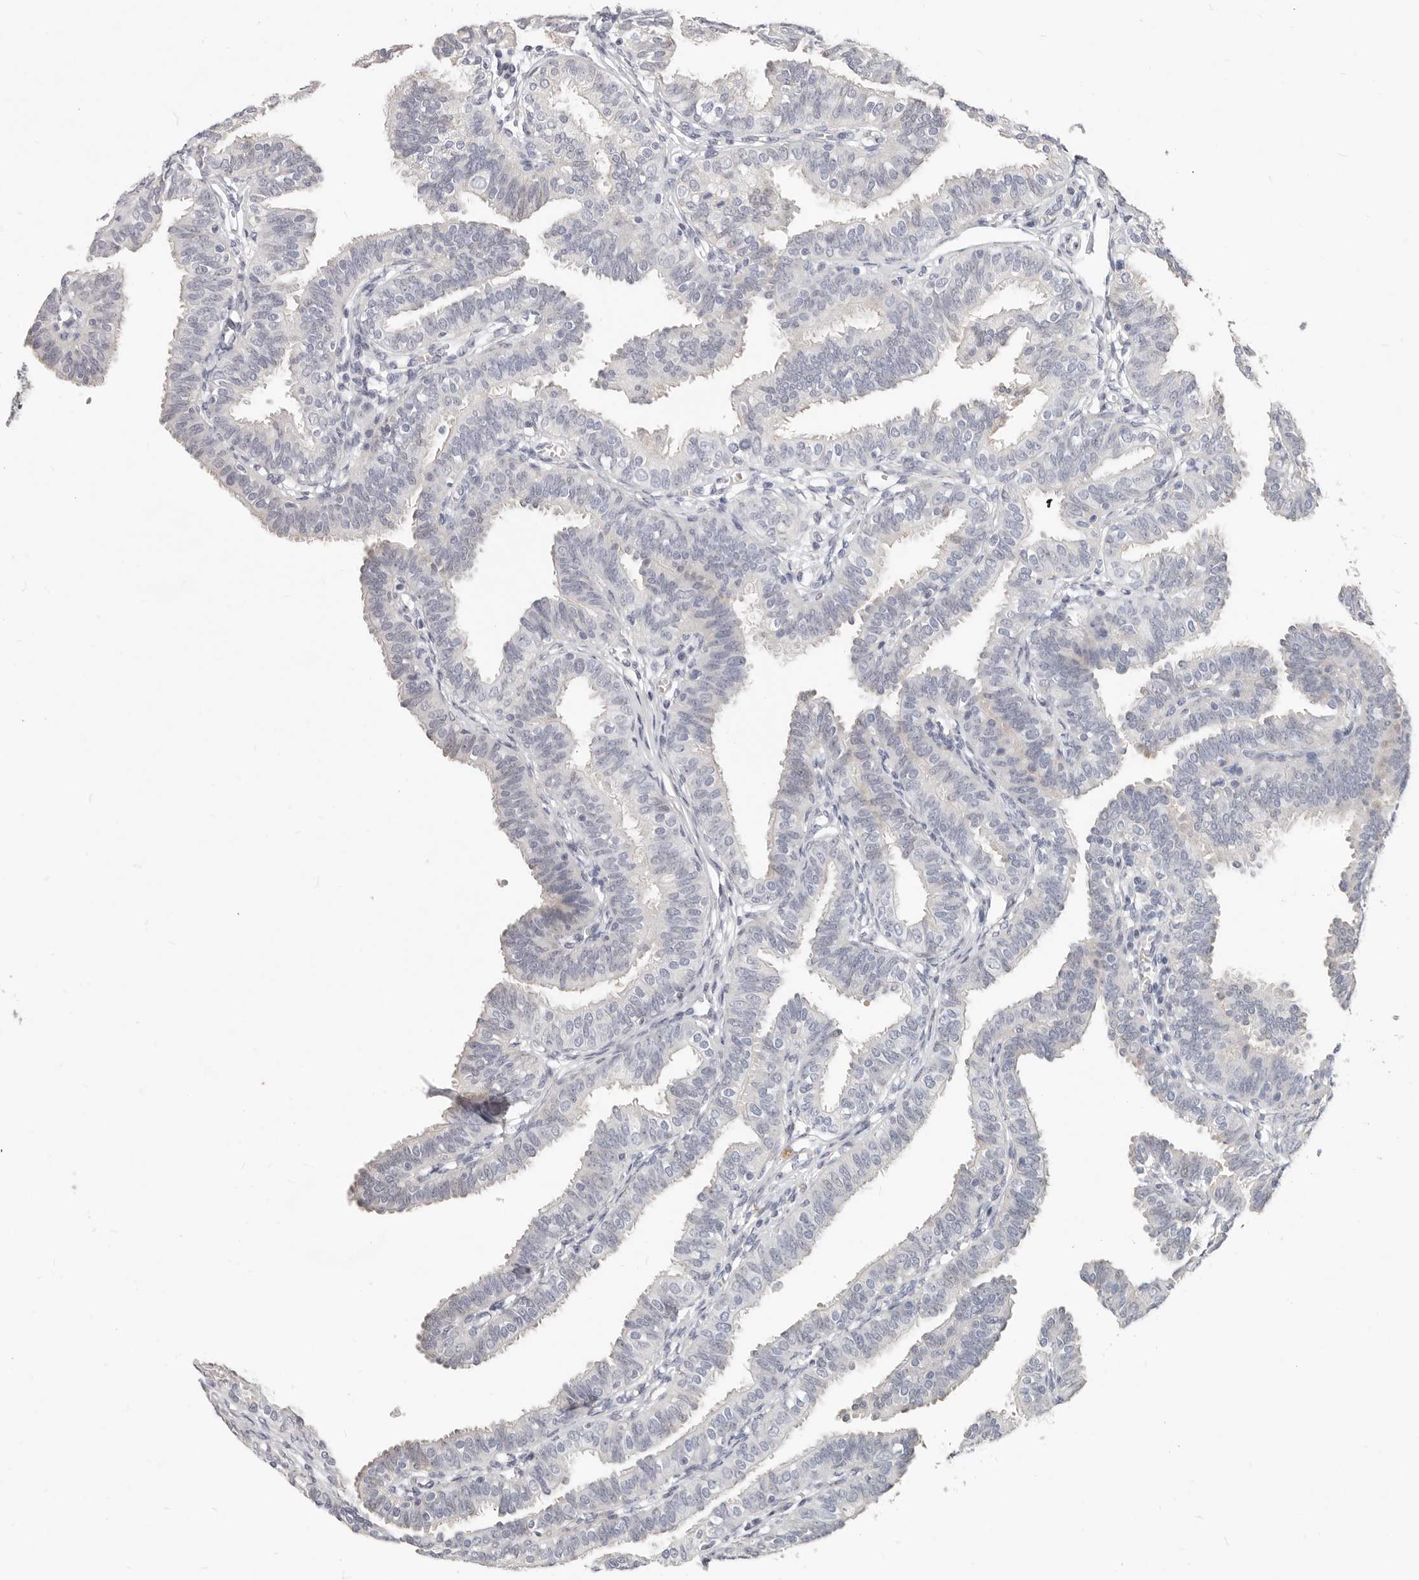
{"staining": {"intensity": "negative", "quantity": "none", "location": "none"}, "tissue": "fallopian tube", "cell_type": "Glandular cells", "image_type": "normal", "snomed": [{"axis": "morphology", "description": "Normal tissue, NOS"}, {"axis": "topography", "description": "Fallopian tube"}], "caption": "Immunohistochemistry (IHC) image of normal fallopian tube: fallopian tube stained with DAB demonstrates no significant protein expression in glandular cells.", "gene": "TMEM63B", "patient": {"sex": "female", "age": 35}}